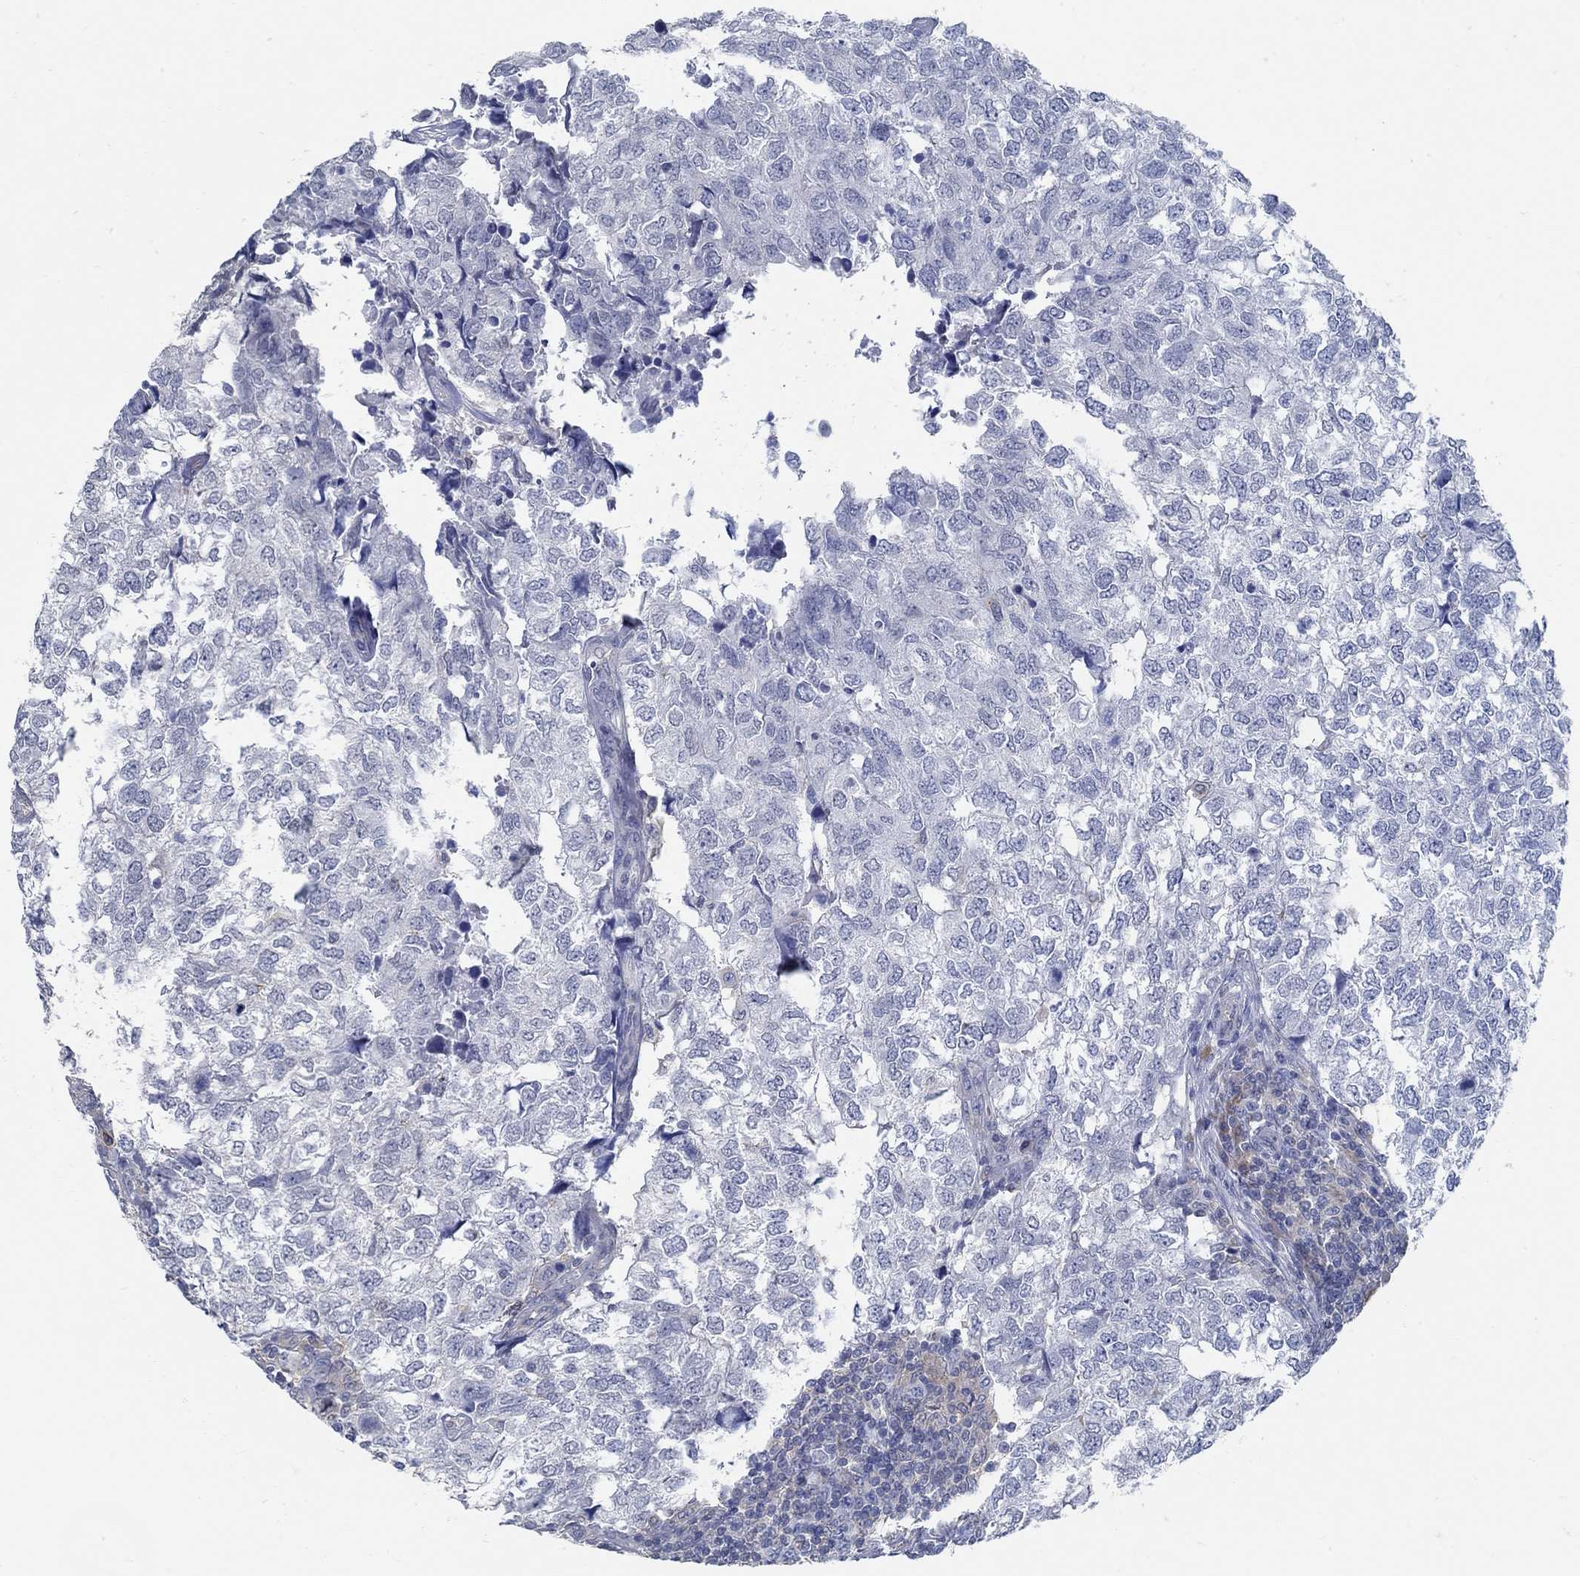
{"staining": {"intensity": "negative", "quantity": "none", "location": "none"}, "tissue": "breast cancer", "cell_type": "Tumor cells", "image_type": "cancer", "snomed": [{"axis": "morphology", "description": "Duct carcinoma"}, {"axis": "topography", "description": "Breast"}], "caption": "IHC of breast cancer (infiltrating ductal carcinoma) shows no positivity in tumor cells. (DAB (3,3'-diaminobenzidine) immunohistochemistry (IHC), high magnification).", "gene": "PCDH11X", "patient": {"sex": "female", "age": 30}}